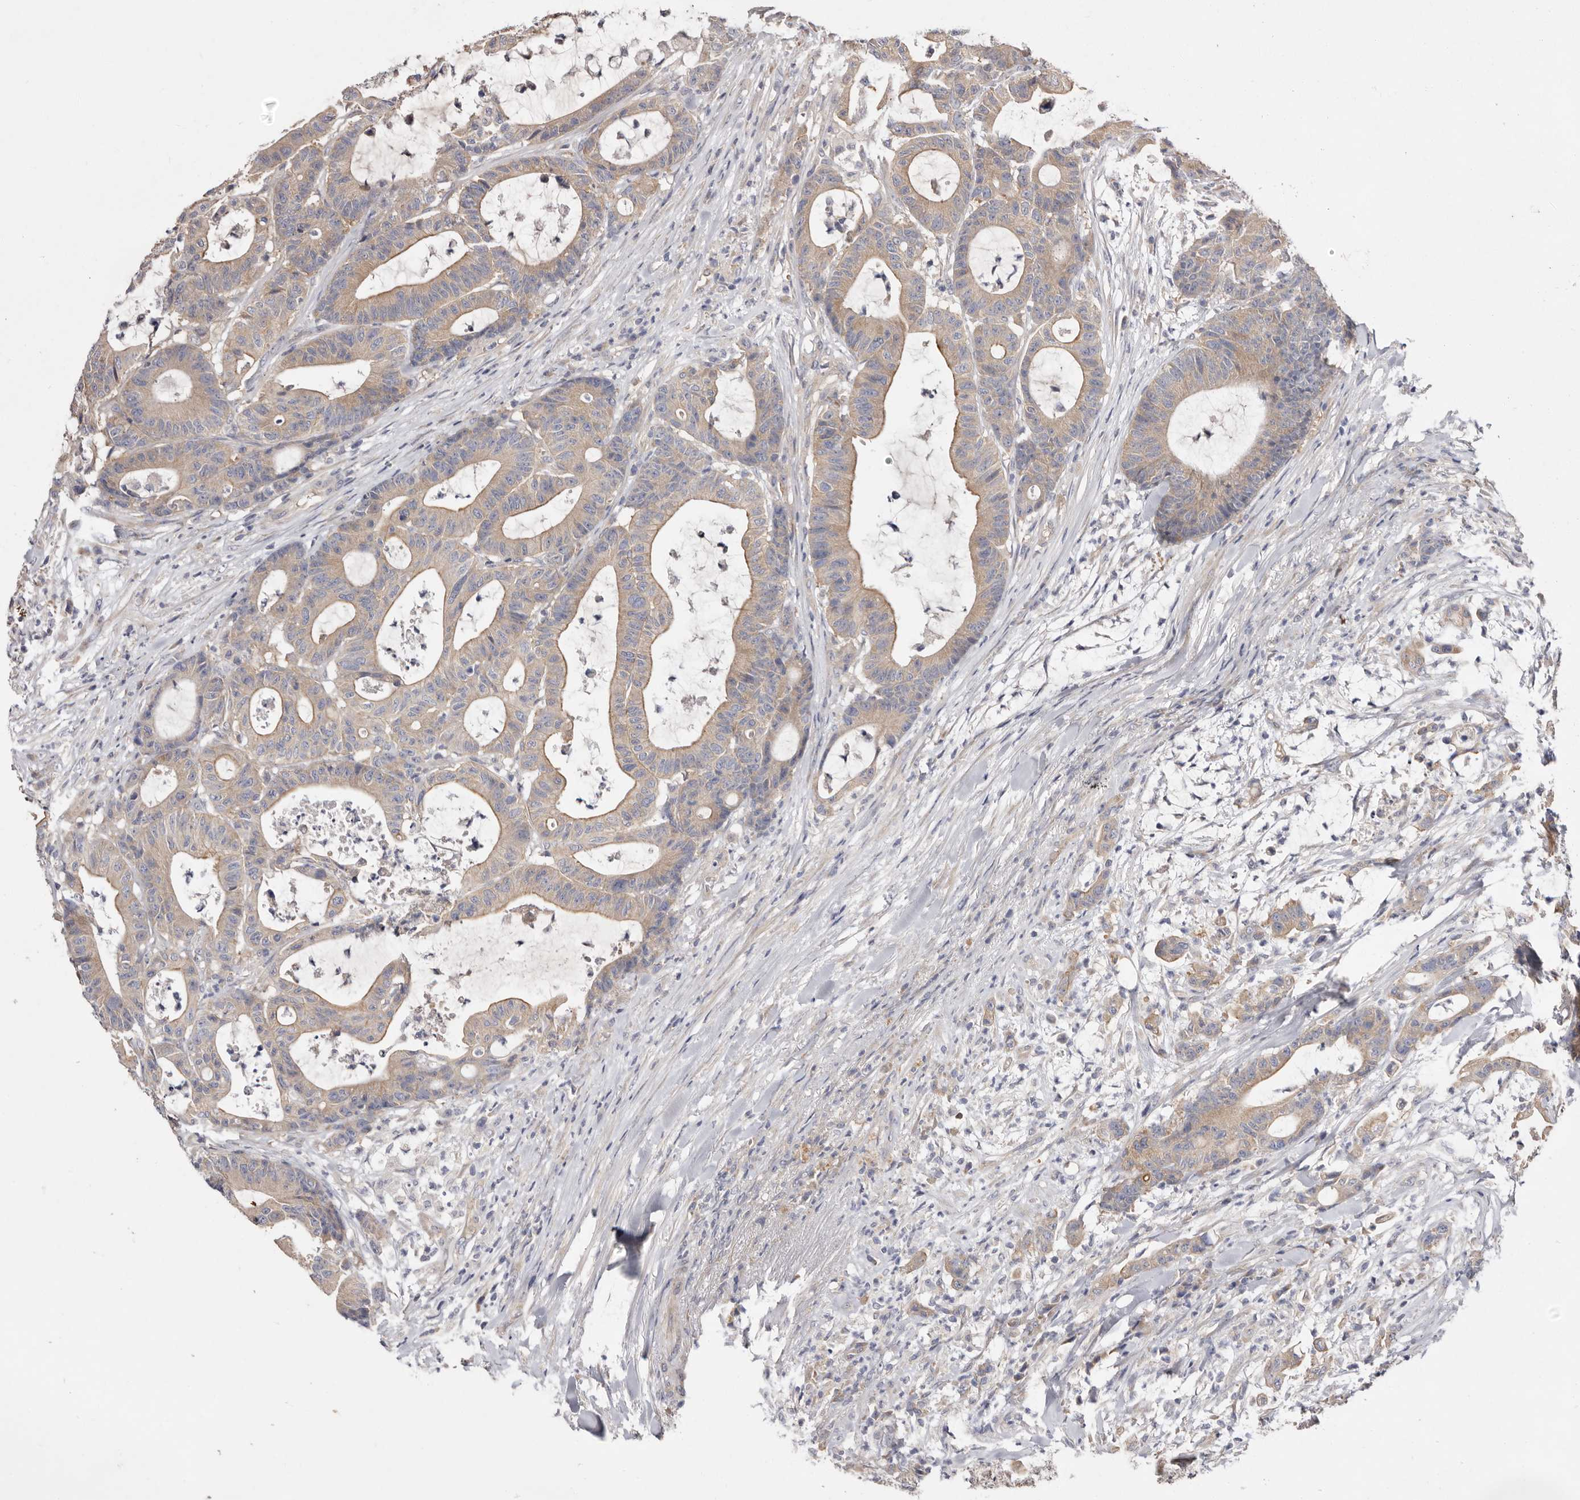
{"staining": {"intensity": "weak", "quantity": ">75%", "location": "cytoplasmic/membranous"}, "tissue": "colorectal cancer", "cell_type": "Tumor cells", "image_type": "cancer", "snomed": [{"axis": "morphology", "description": "Adenocarcinoma, NOS"}, {"axis": "topography", "description": "Colon"}], "caption": "An image of colorectal adenocarcinoma stained for a protein reveals weak cytoplasmic/membranous brown staining in tumor cells. (Stains: DAB (3,3'-diaminobenzidine) in brown, nuclei in blue, Microscopy: brightfield microscopy at high magnification).", "gene": "FAM167B", "patient": {"sex": "female", "age": 84}}